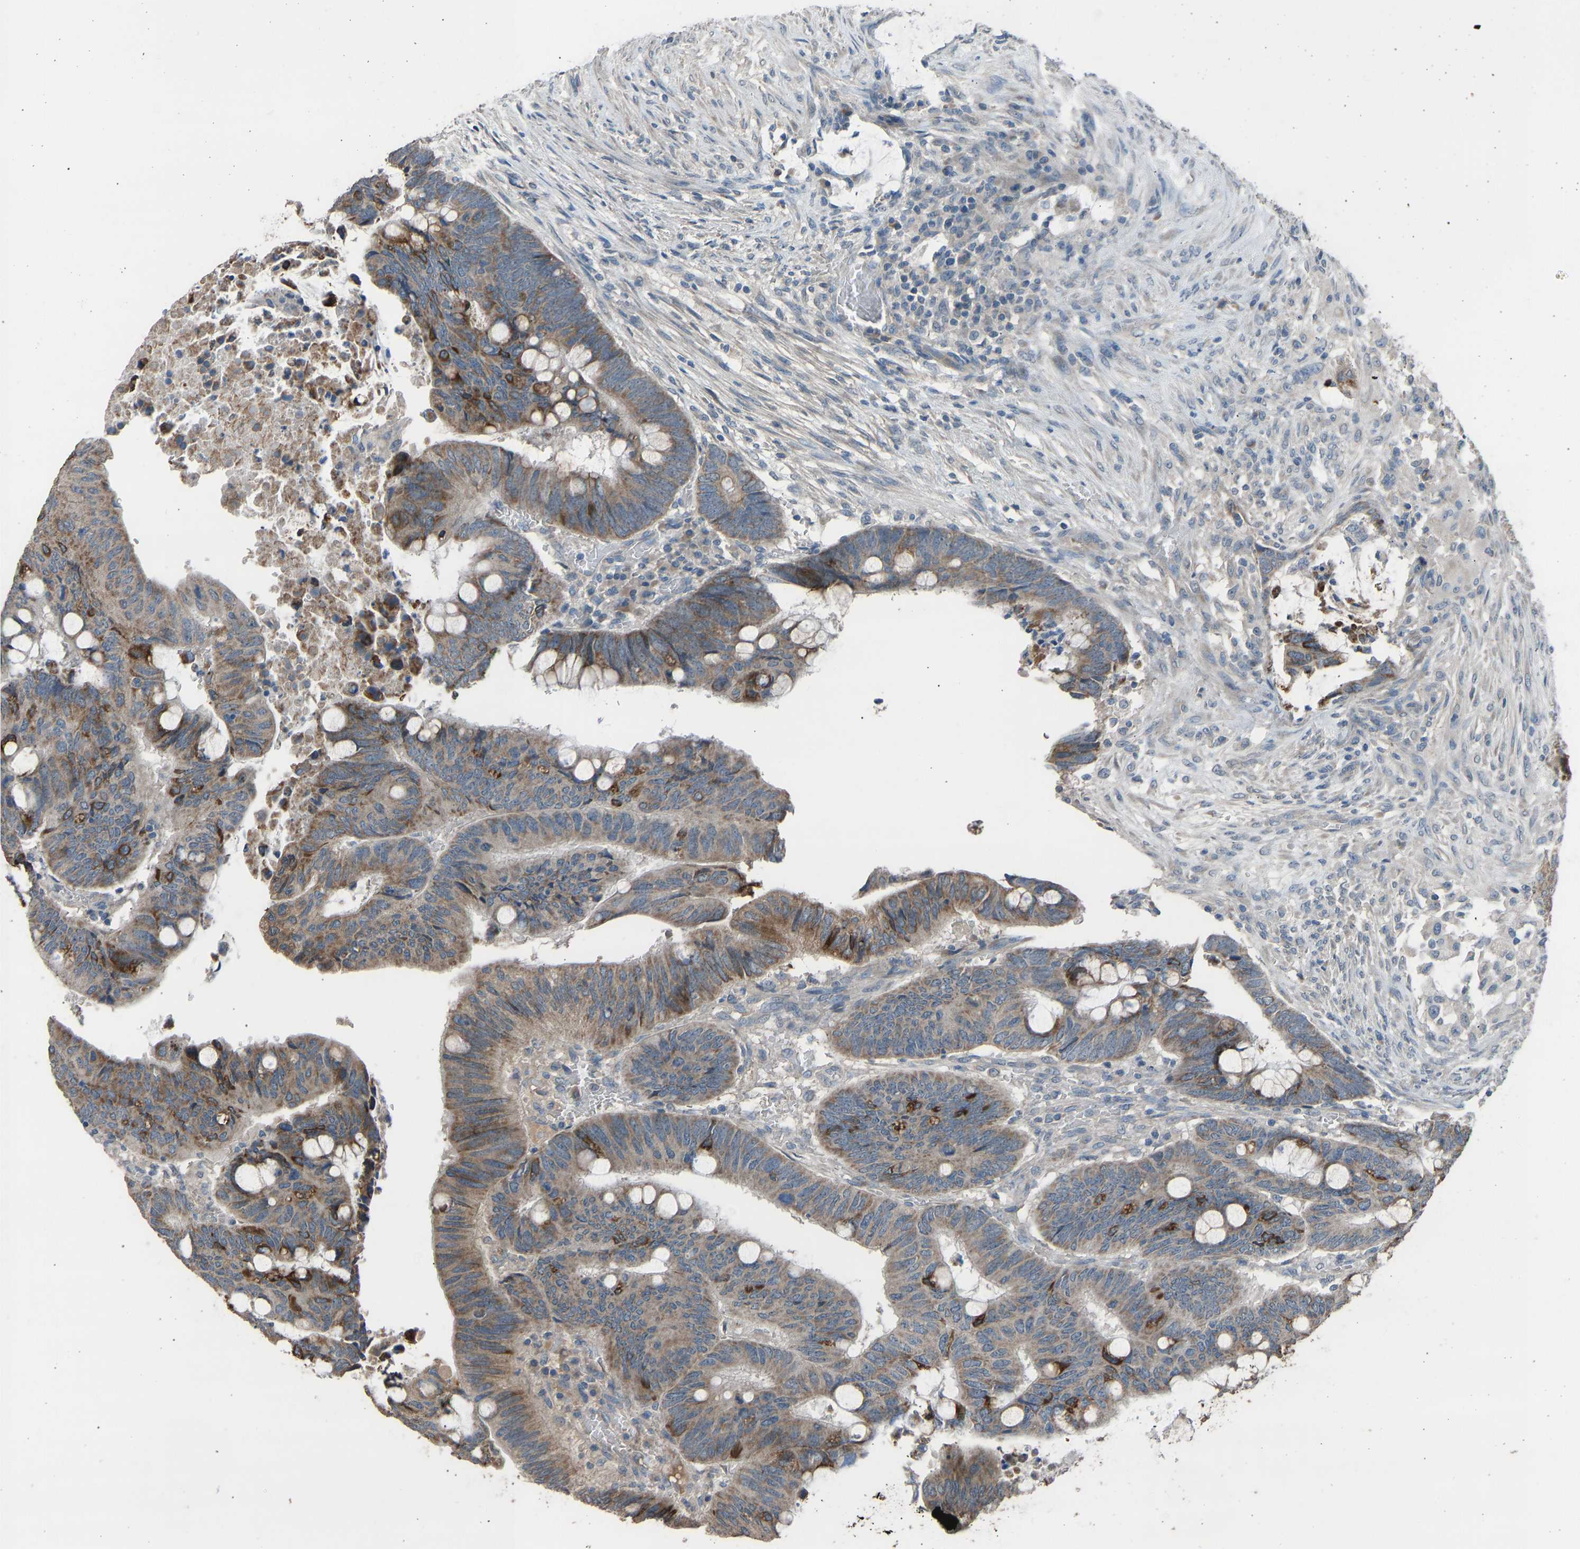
{"staining": {"intensity": "moderate", "quantity": ">75%", "location": "cytoplasmic/membranous"}, "tissue": "colorectal cancer", "cell_type": "Tumor cells", "image_type": "cancer", "snomed": [{"axis": "morphology", "description": "Normal tissue, NOS"}, {"axis": "morphology", "description": "Adenocarcinoma, NOS"}, {"axis": "topography", "description": "Rectum"}, {"axis": "topography", "description": "Peripheral nerve tissue"}], "caption": "Brown immunohistochemical staining in human colorectal cancer (adenocarcinoma) demonstrates moderate cytoplasmic/membranous expression in approximately >75% of tumor cells. (Brightfield microscopy of DAB IHC at high magnification).", "gene": "TGFBR3", "patient": {"sex": "male", "age": 92}}